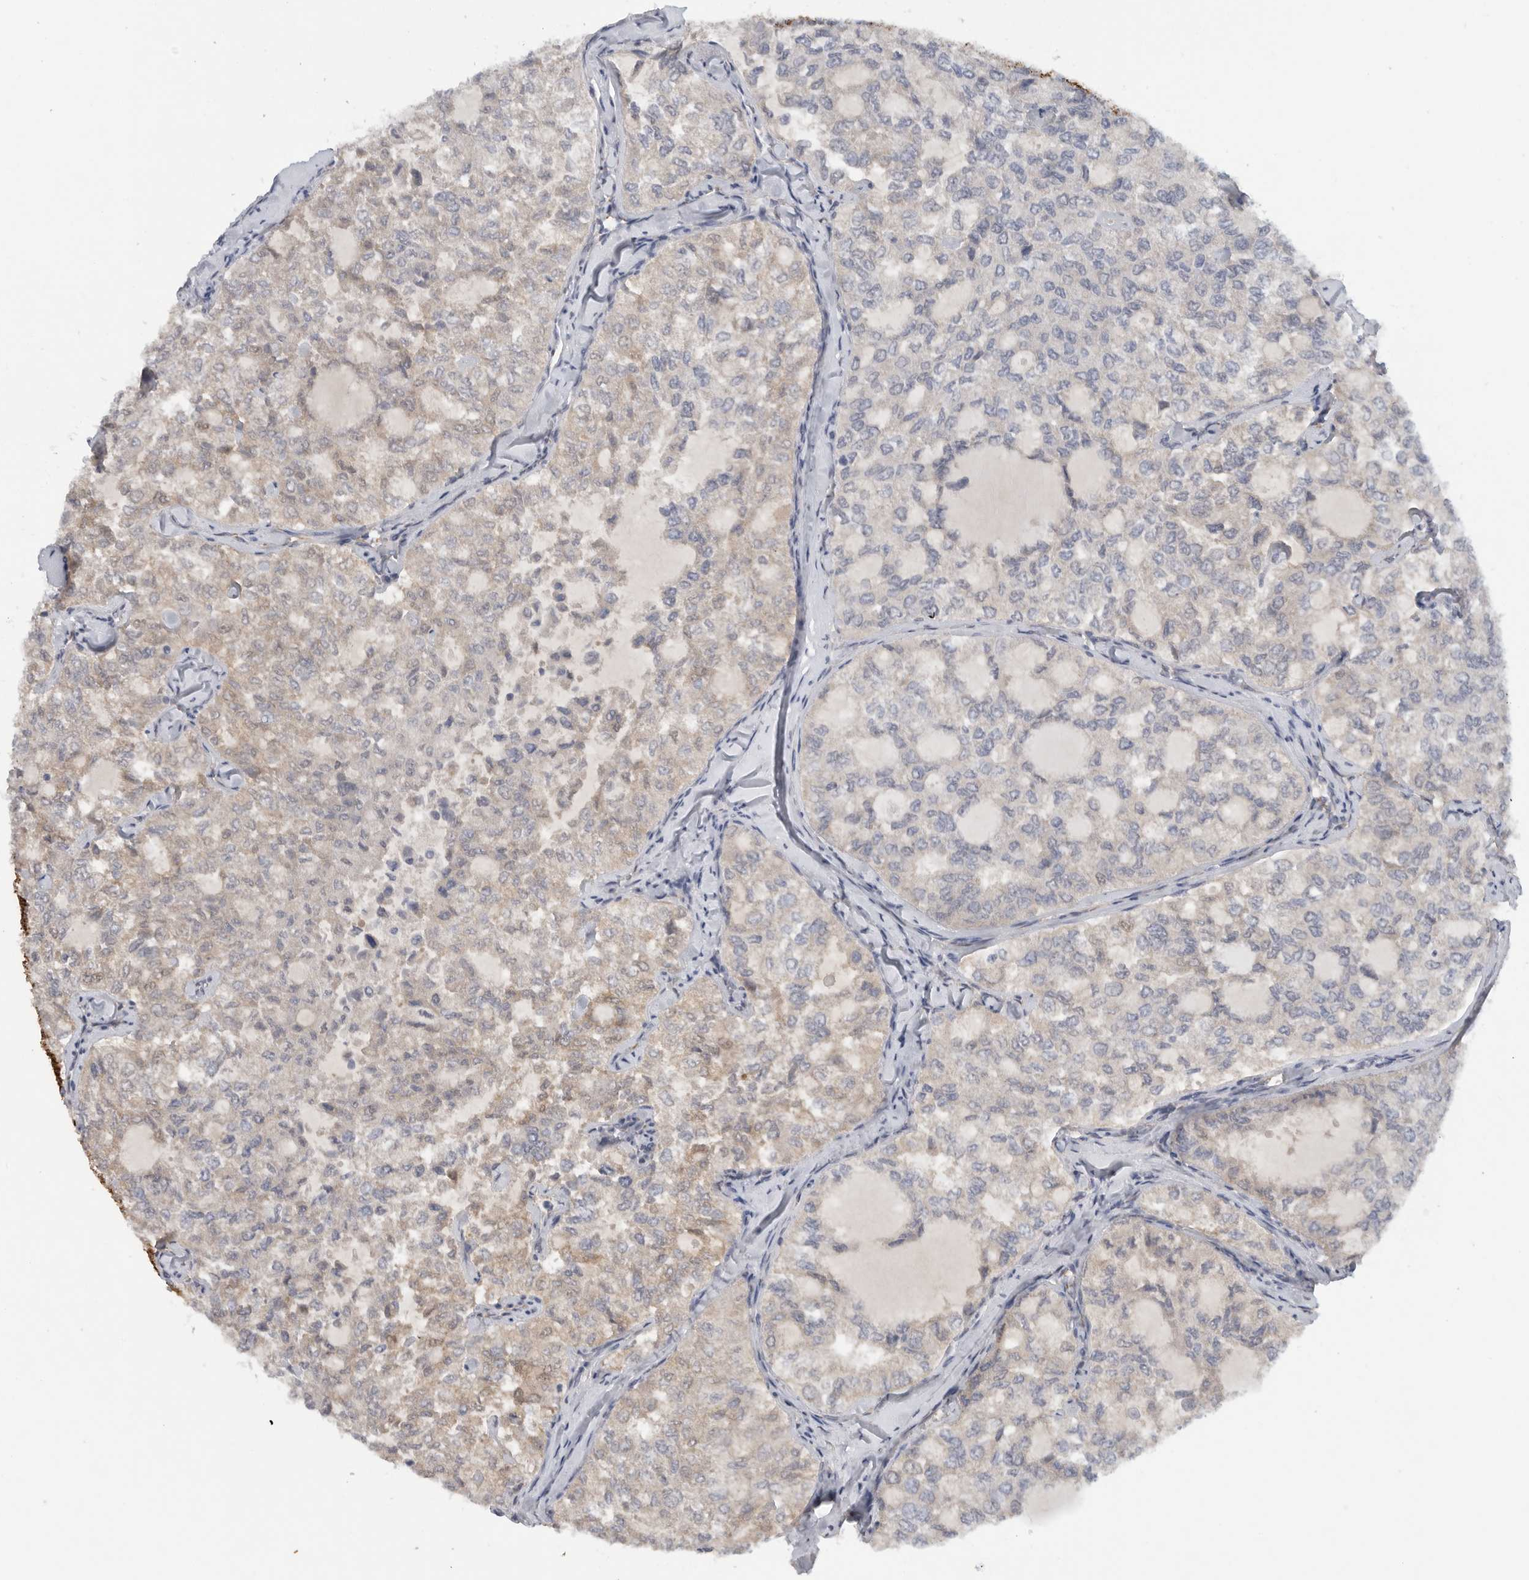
{"staining": {"intensity": "weak", "quantity": "<25%", "location": "cytoplasmic/membranous,nuclear"}, "tissue": "thyroid cancer", "cell_type": "Tumor cells", "image_type": "cancer", "snomed": [{"axis": "morphology", "description": "Follicular adenoma carcinoma, NOS"}, {"axis": "topography", "description": "Thyroid gland"}], "caption": "This is an IHC micrograph of thyroid follicular adenoma carcinoma. There is no staining in tumor cells.", "gene": "DYRK2", "patient": {"sex": "male", "age": 75}}